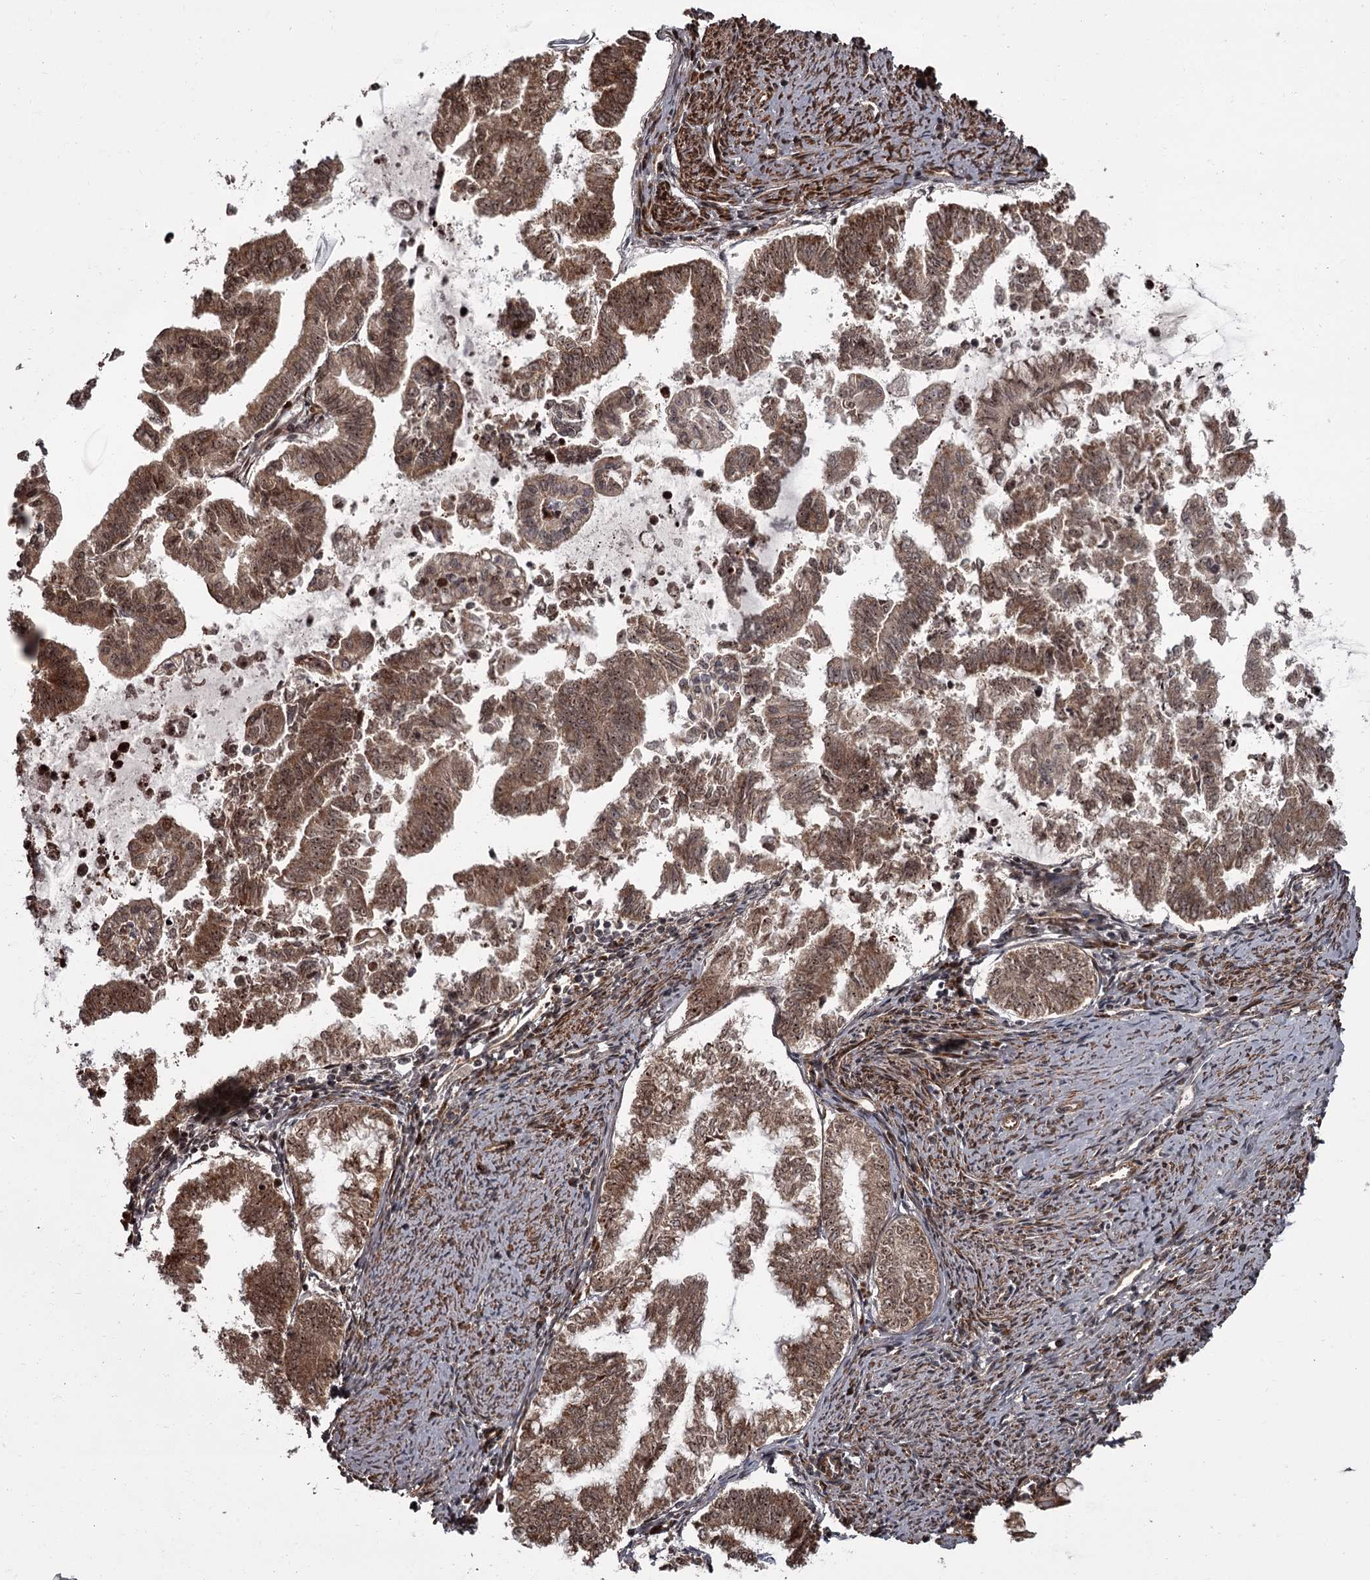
{"staining": {"intensity": "moderate", "quantity": ">75%", "location": "cytoplasmic/membranous,nuclear"}, "tissue": "endometrial cancer", "cell_type": "Tumor cells", "image_type": "cancer", "snomed": [{"axis": "morphology", "description": "Adenocarcinoma, NOS"}, {"axis": "topography", "description": "Endometrium"}], "caption": "IHC image of endometrial cancer stained for a protein (brown), which demonstrates medium levels of moderate cytoplasmic/membranous and nuclear expression in about >75% of tumor cells.", "gene": "THAP9", "patient": {"sex": "female", "age": 79}}